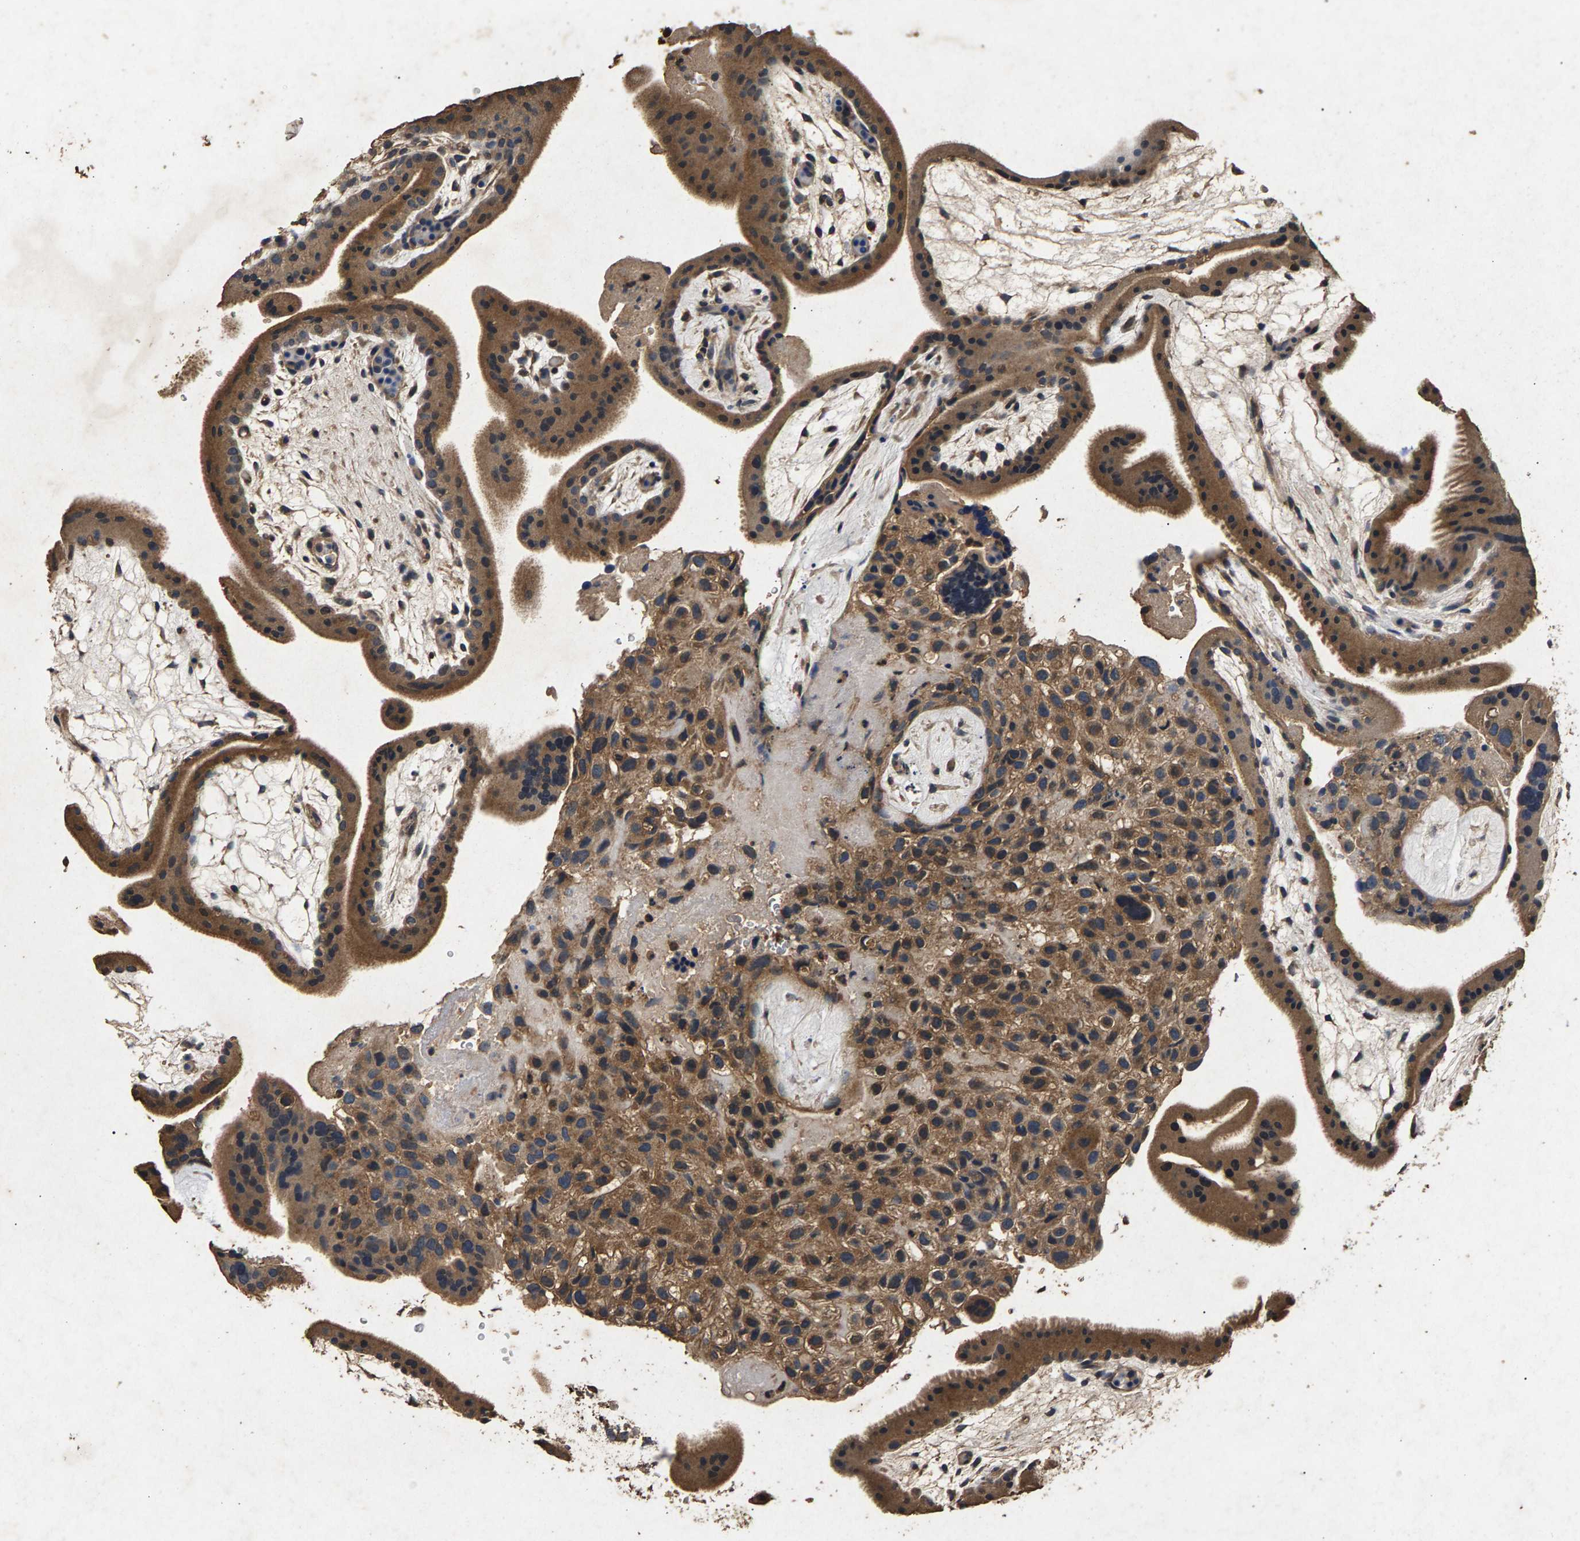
{"staining": {"intensity": "weak", "quantity": ">75%", "location": "cytoplasmic/membranous"}, "tissue": "placenta", "cell_type": "Decidual cells", "image_type": "normal", "snomed": [{"axis": "morphology", "description": "Normal tissue, NOS"}, {"axis": "topography", "description": "Placenta"}], "caption": "A high-resolution image shows immunohistochemistry staining of unremarkable placenta, which exhibits weak cytoplasmic/membranous staining in approximately >75% of decidual cells. (Stains: DAB in brown, nuclei in blue, Microscopy: brightfield microscopy at high magnification).", "gene": "PPP1CC", "patient": {"sex": "female", "age": 19}}